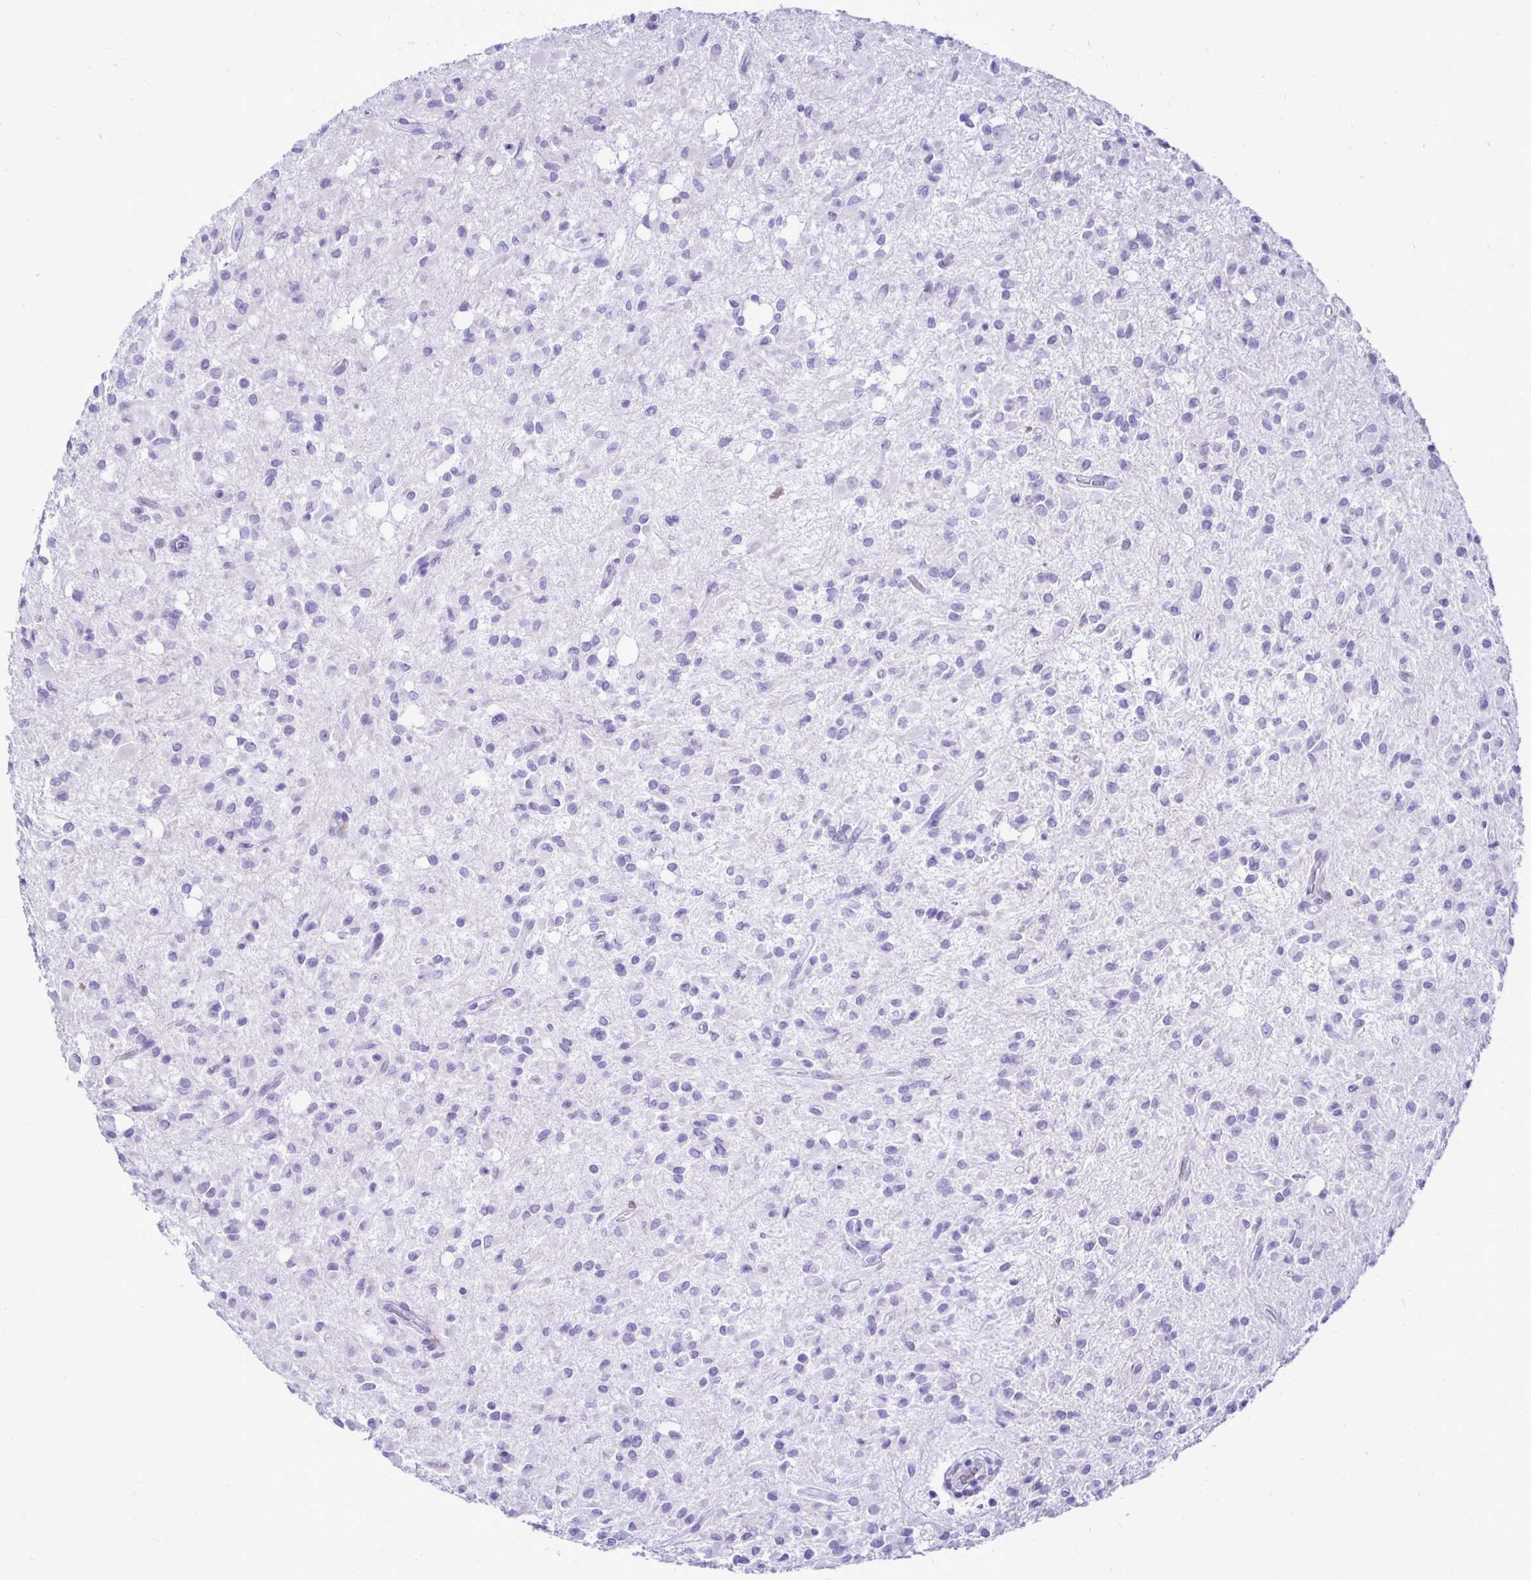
{"staining": {"intensity": "negative", "quantity": "none", "location": "none"}, "tissue": "glioma", "cell_type": "Tumor cells", "image_type": "cancer", "snomed": [{"axis": "morphology", "description": "Glioma, malignant, Low grade"}, {"axis": "topography", "description": "Brain"}], "caption": "Low-grade glioma (malignant) stained for a protein using immunohistochemistry (IHC) displays no positivity tumor cells.", "gene": "CST5", "patient": {"sex": "female", "age": 33}}